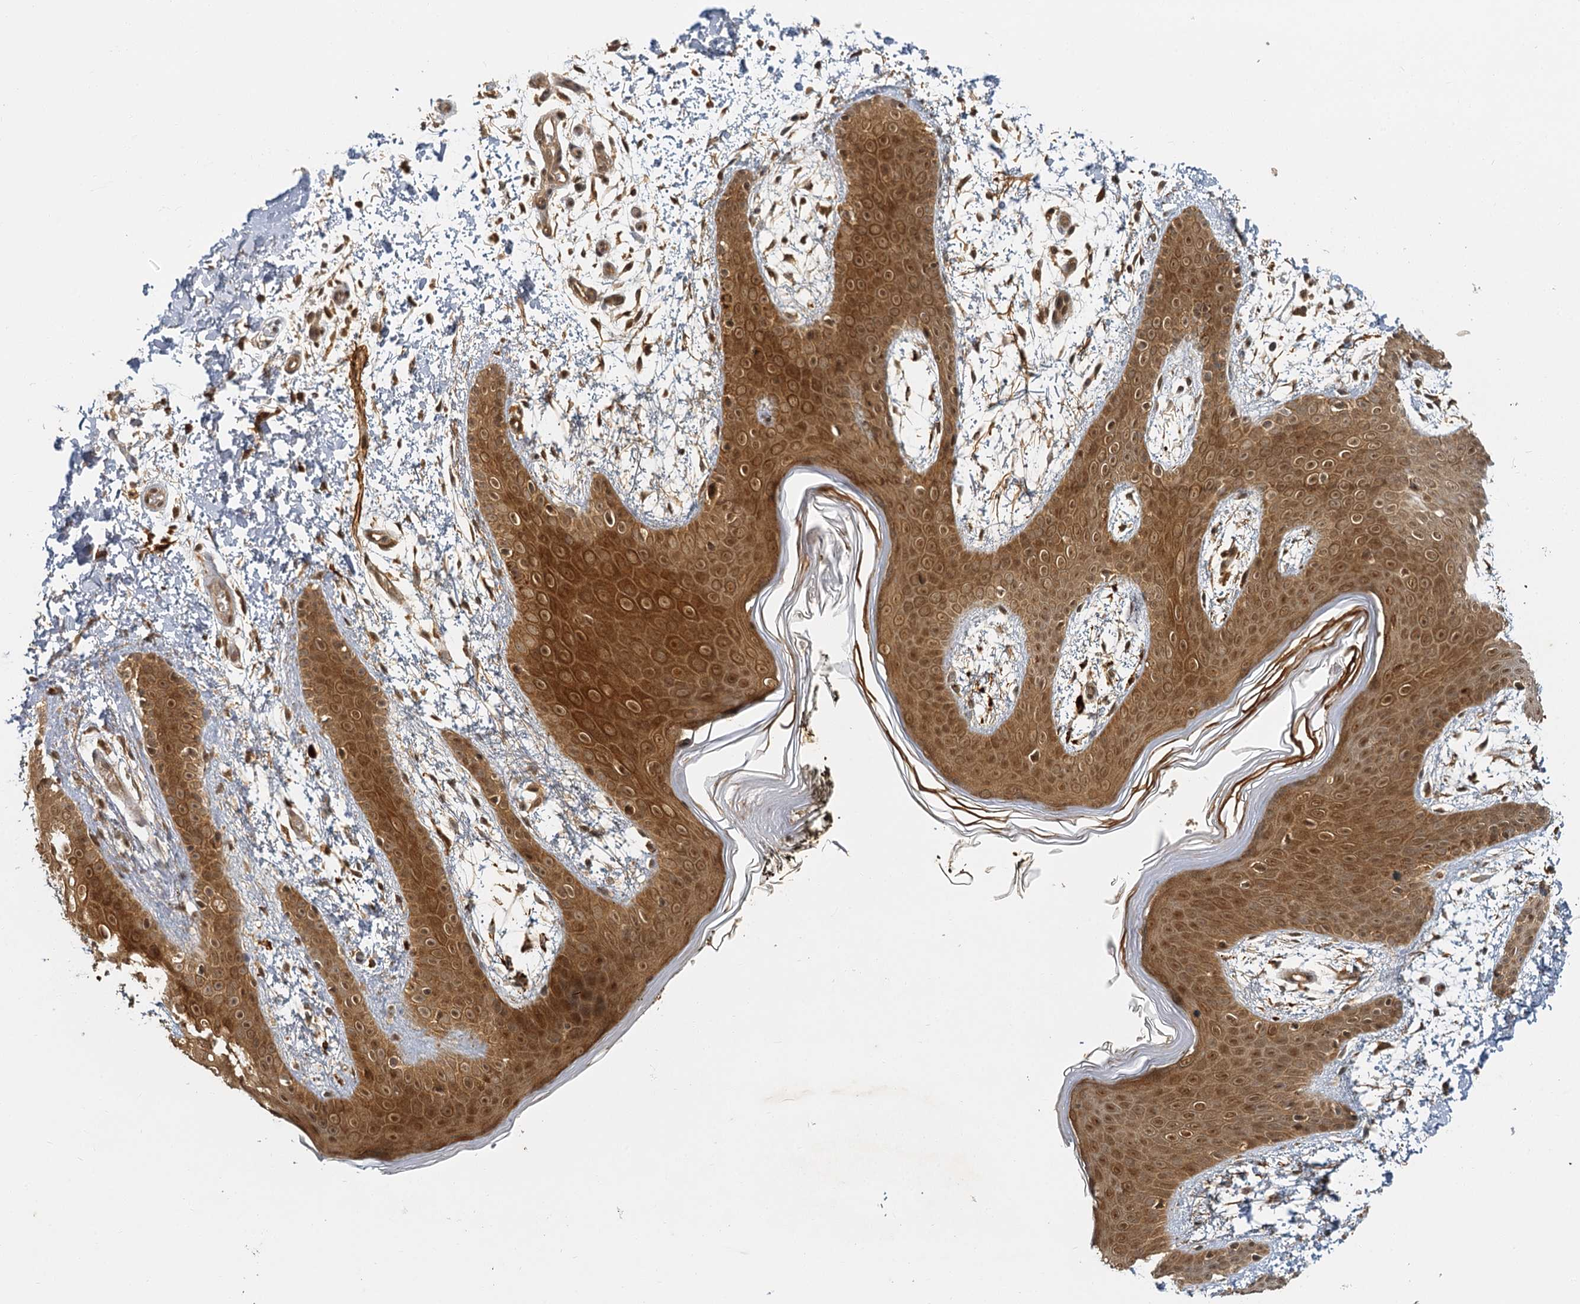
{"staining": {"intensity": "strong", "quantity": ">75%", "location": "cytoplasmic/membranous,nuclear"}, "tissue": "skin", "cell_type": "Fibroblasts", "image_type": "normal", "snomed": [{"axis": "morphology", "description": "Normal tissue, NOS"}, {"axis": "topography", "description": "Skin"}], "caption": "IHC (DAB) staining of normal skin displays strong cytoplasmic/membranous,nuclear protein expression in about >75% of fibroblasts. (DAB (3,3'-diaminobenzidine) IHC with brightfield microscopy, high magnification).", "gene": "ZNF549", "patient": {"sex": "male", "age": 36}}